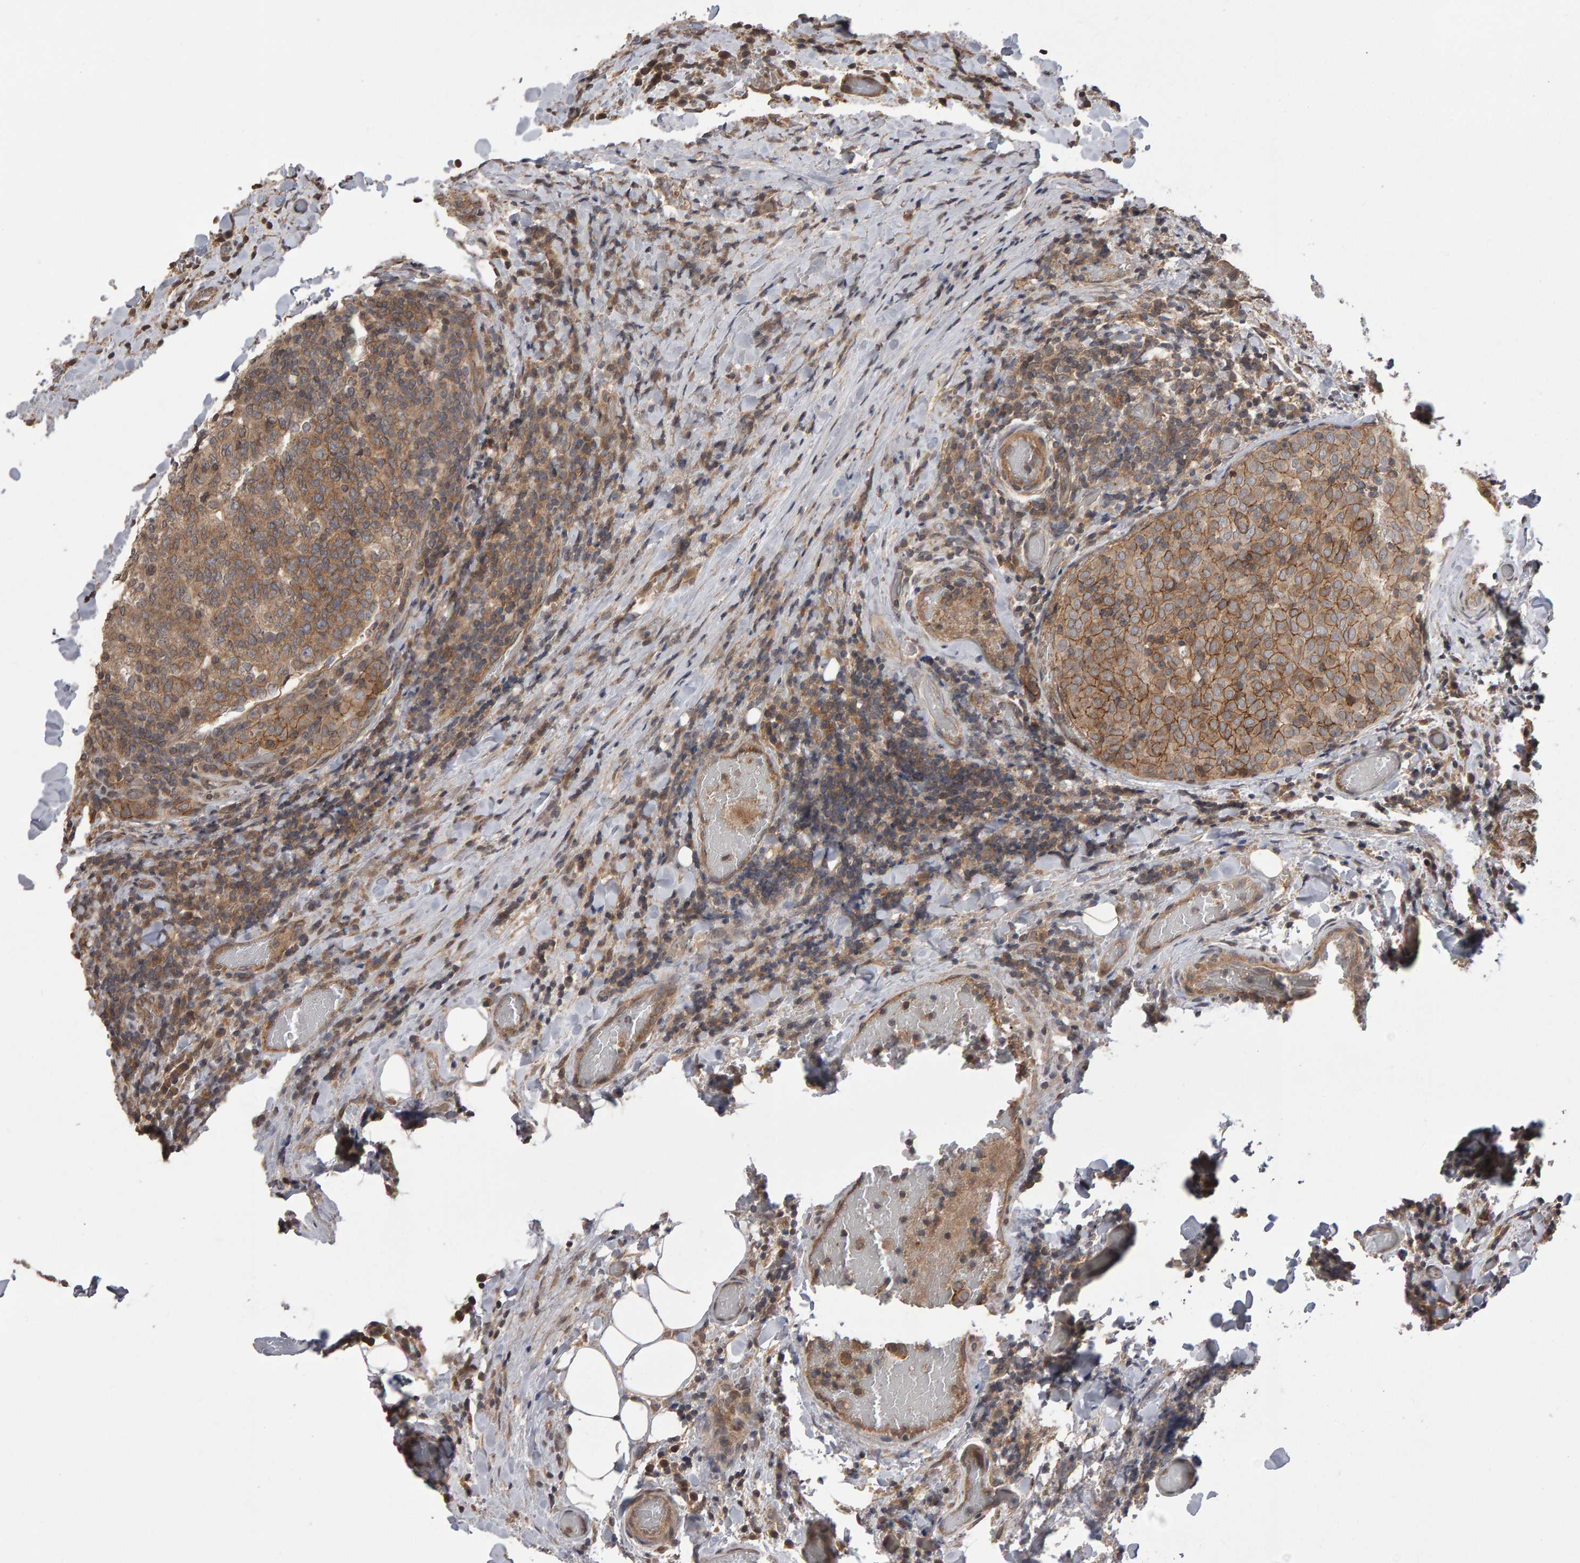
{"staining": {"intensity": "moderate", "quantity": ">75%", "location": "cytoplasmic/membranous"}, "tissue": "thyroid cancer", "cell_type": "Tumor cells", "image_type": "cancer", "snomed": [{"axis": "morphology", "description": "Normal tissue, NOS"}, {"axis": "morphology", "description": "Papillary adenocarcinoma, NOS"}, {"axis": "topography", "description": "Thyroid gland"}], "caption": "Immunohistochemistry (IHC) (DAB (3,3'-diaminobenzidine)) staining of human papillary adenocarcinoma (thyroid) exhibits moderate cytoplasmic/membranous protein staining in about >75% of tumor cells.", "gene": "SCRIB", "patient": {"sex": "female", "age": 30}}